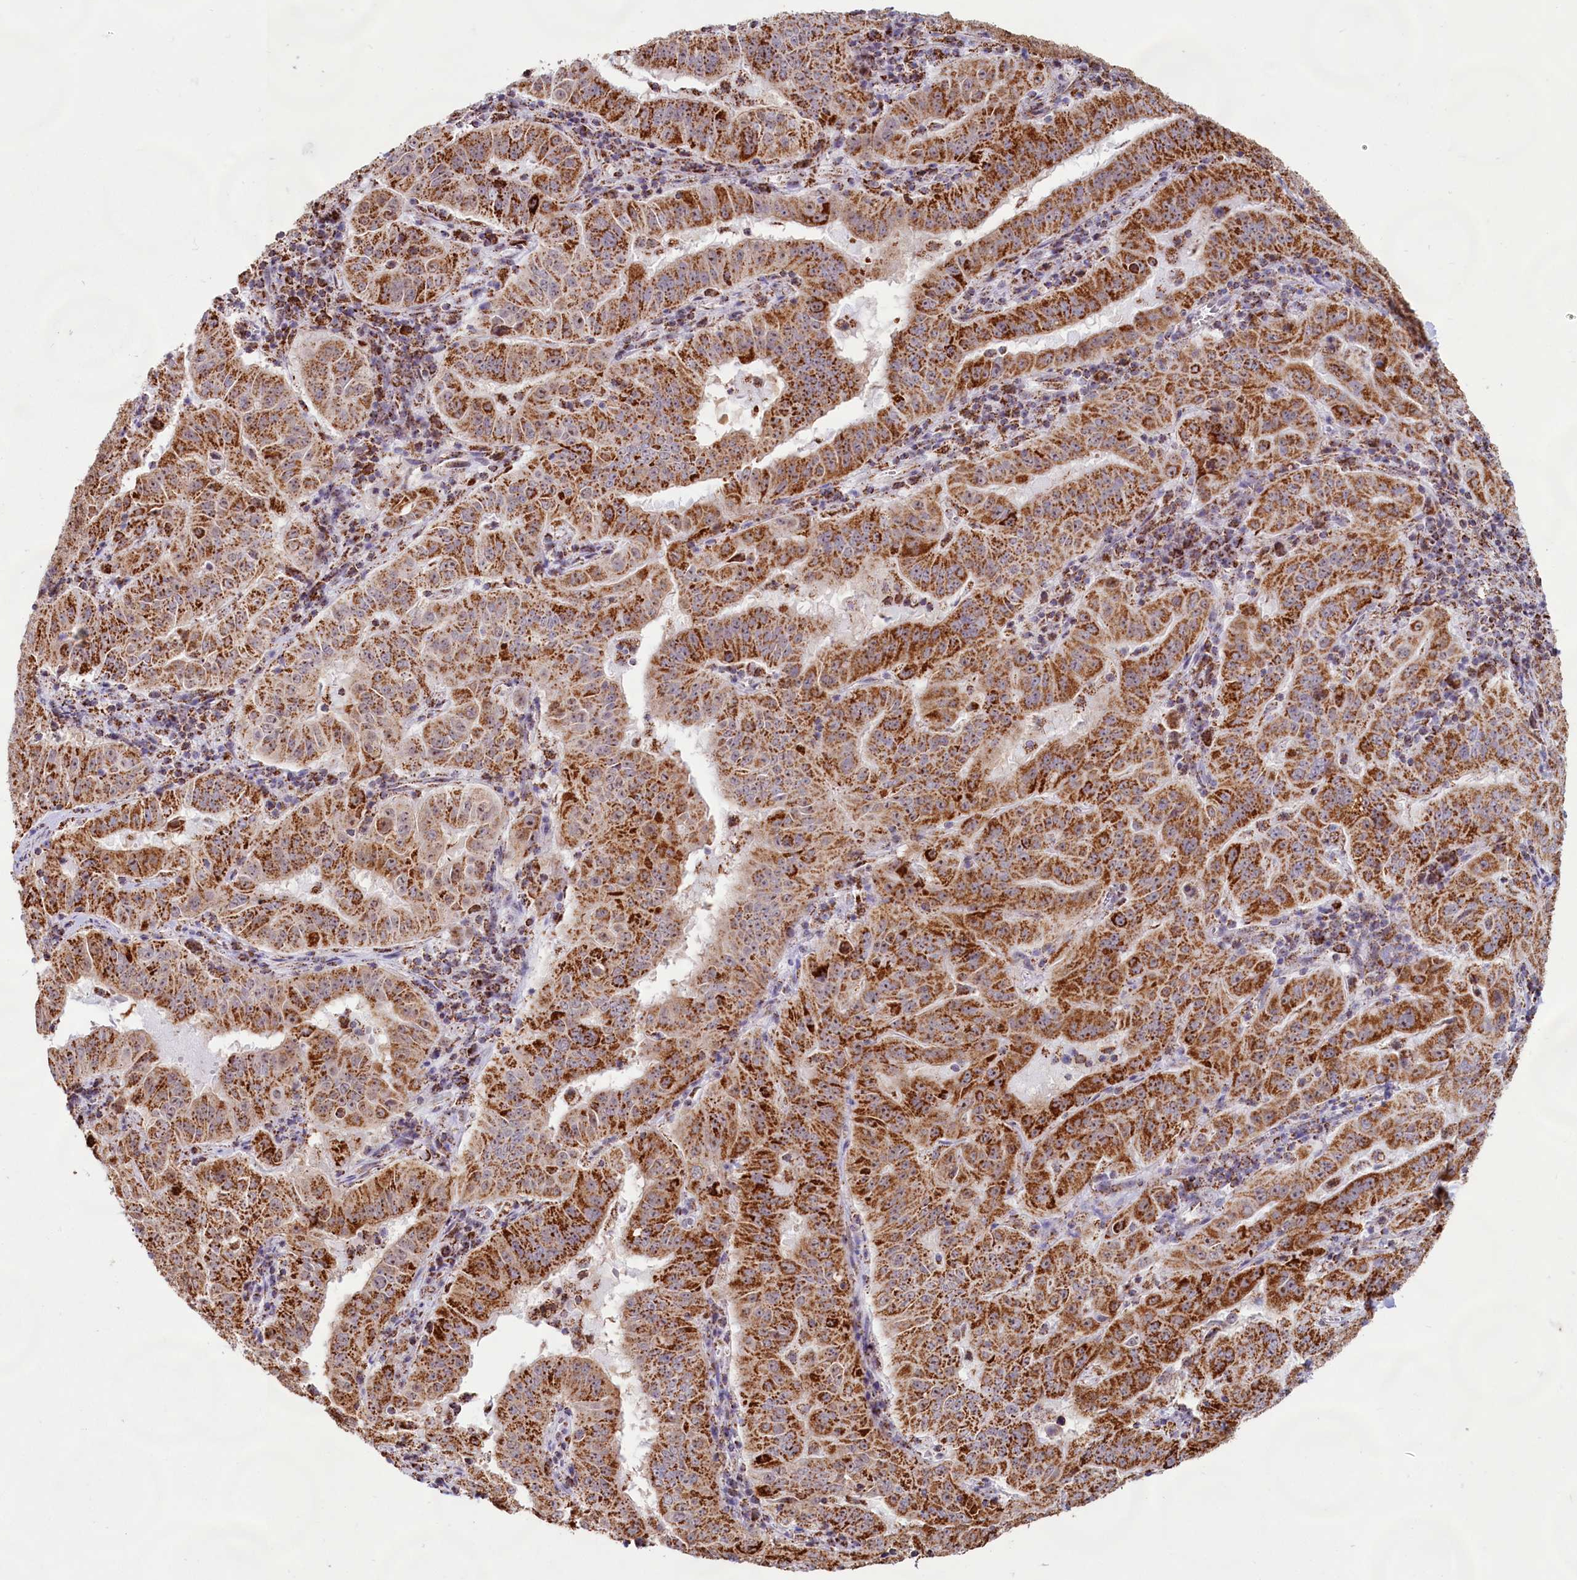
{"staining": {"intensity": "strong", "quantity": ">75%", "location": "cytoplasmic/membranous"}, "tissue": "pancreatic cancer", "cell_type": "Tumor cells", "image_type": "cancer", "snomed": [{"axis": "morphology", "description": "Adenocarcinoma, NOS"}, {"axis": "topography", "description": "Pancreas"}], "caption": "This photomicrograph shows IHC staining of human adenocarcinoma (pancreatic), with high strong cytoplasmic/membranous positivity in approximately >75% of tumor cells.", "gene": "C1D", "patient": {"sex": "male", "age": 63}}